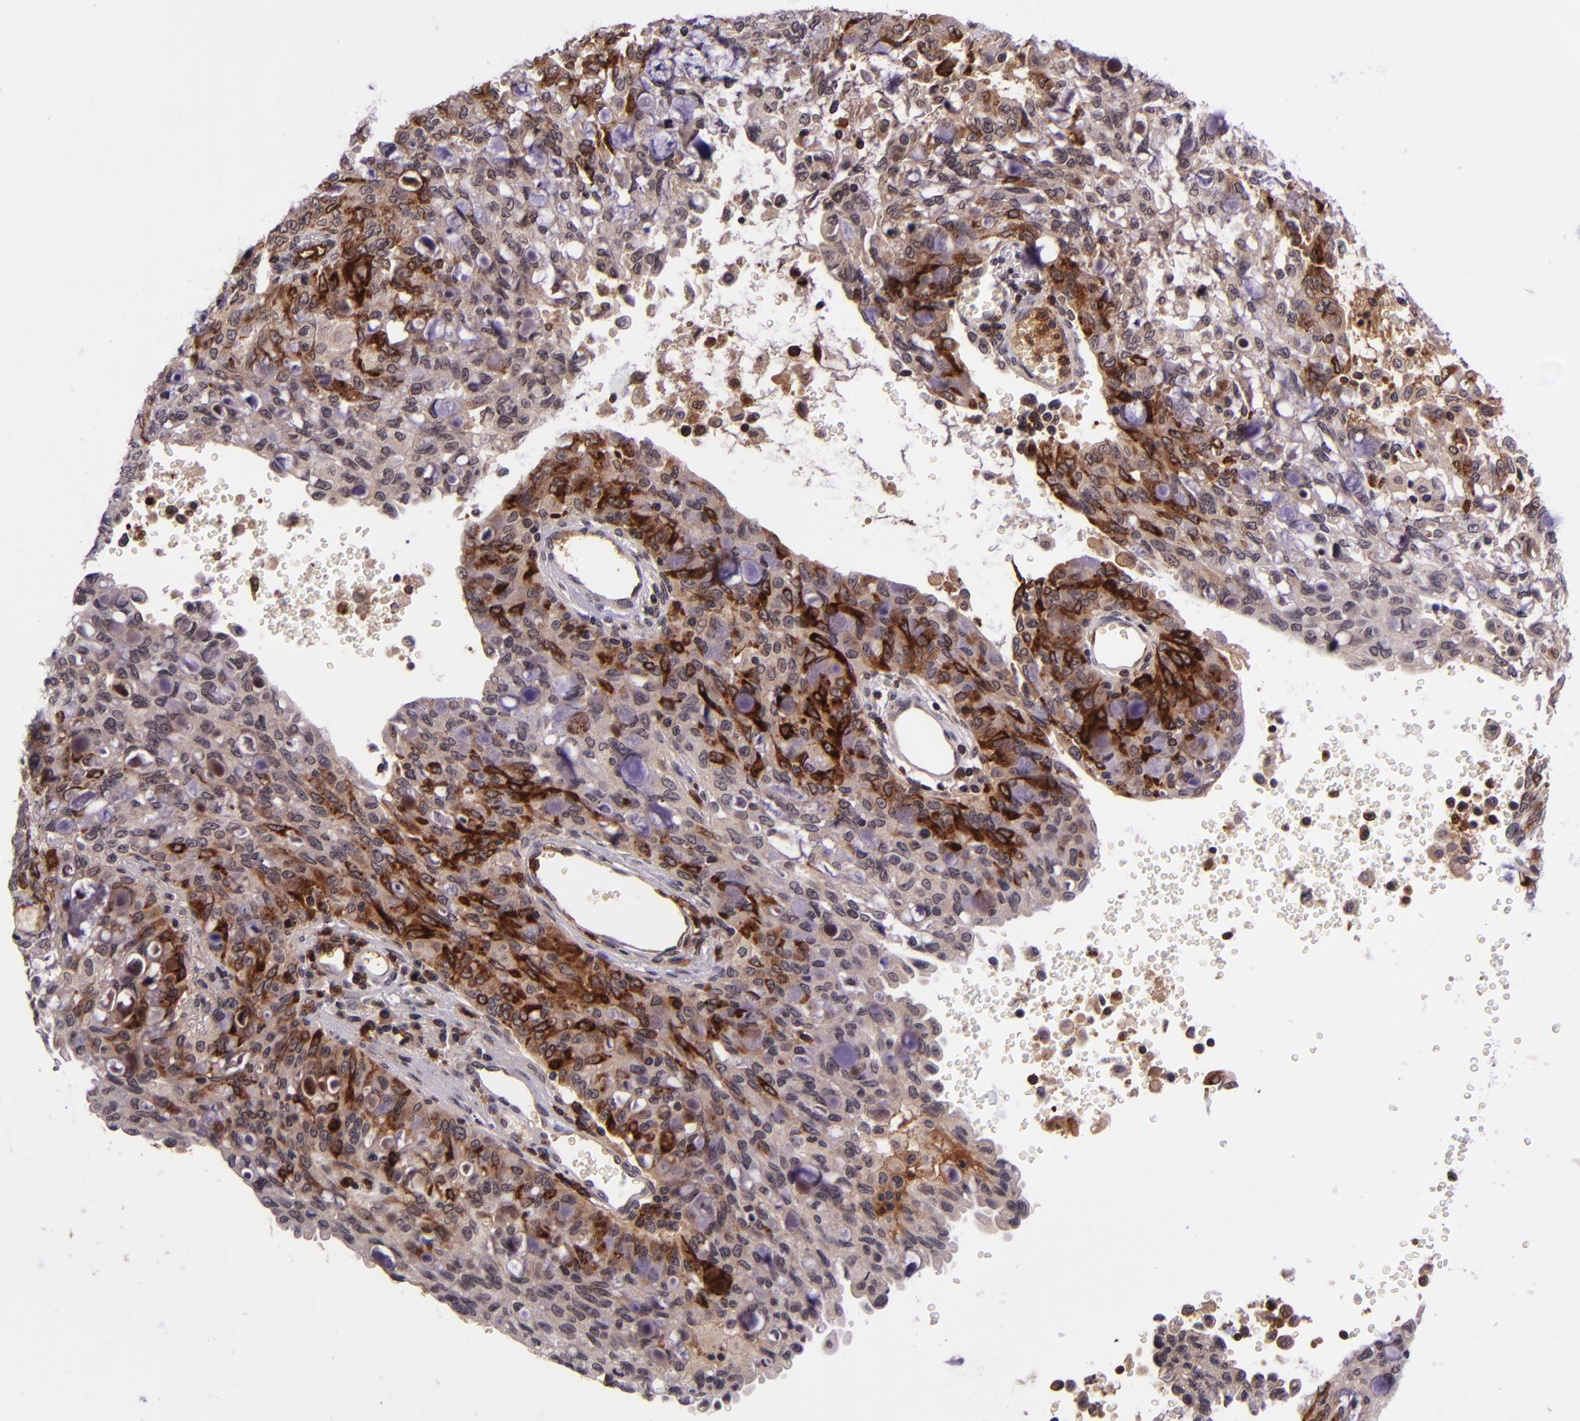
{"staining": {"intensity": "moderate", "quantity": ">75%", "location": "cytoplasmic/membranous"}, "tissue": "lung cancer", "cell_type": "Tumor cells", "image_type": "cancer", "snomed": [{"axis": "morphology", "description": "Adenocarcinoma, NOS"}, {"axis": "topography", "description": "Lung"}], "caption": "Lung cancer was stained to show a protein in brown. There is medium levels of moderate cytoplasmic/membranous staining in about >75% of tumor cells. The protein of interest is shown in brown color, while the nuclei are stained blue.", "gene": "SELL", "patient": {"sex": "female", "age": 44}}